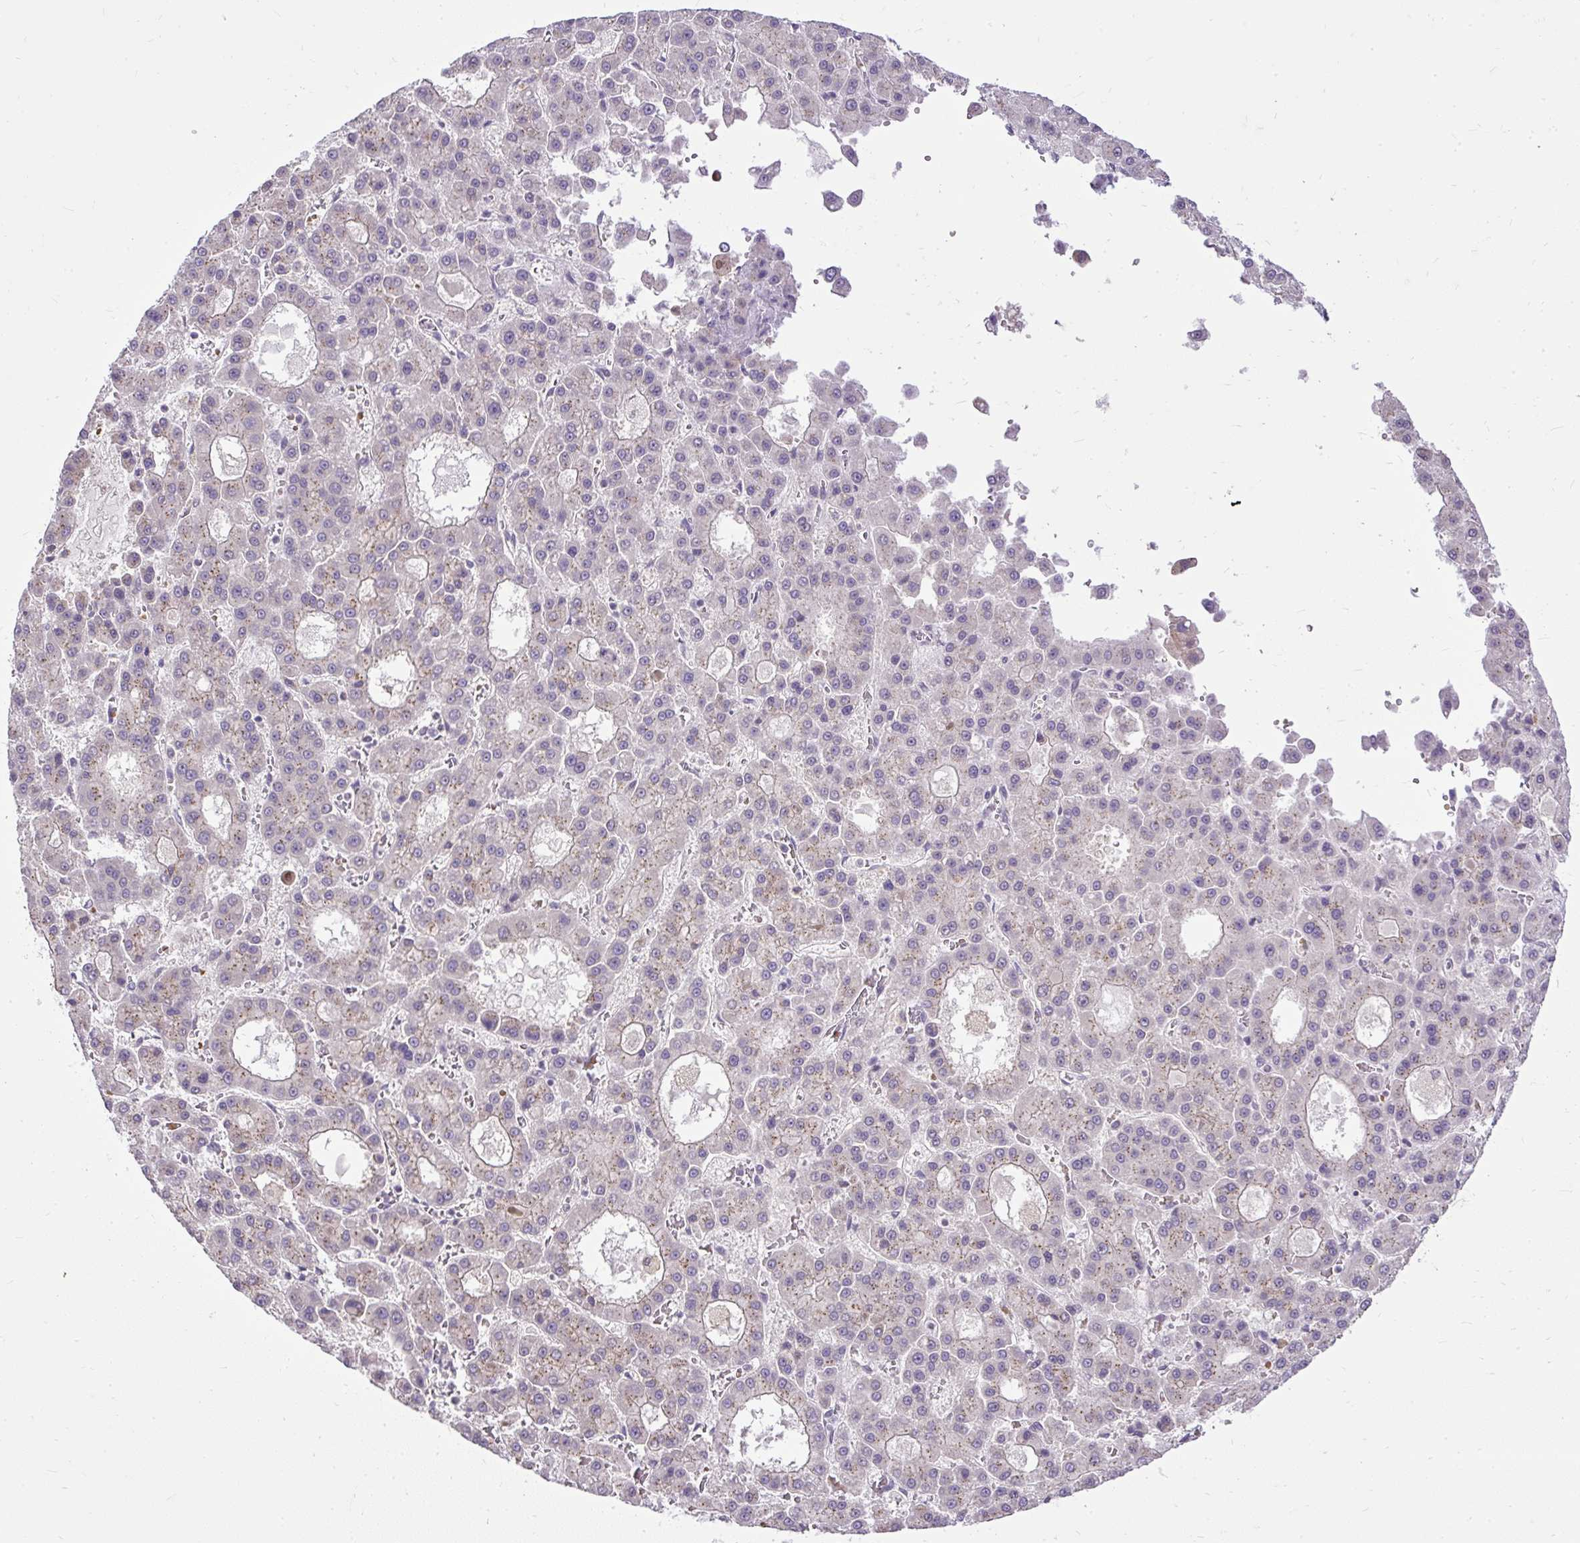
{"staining": {"intensity": "weak", "quantity": "25%-75%", "location": "cytoplasmic/membranous"}, "tissue": "liver cancer", "cell_type": "Tumor cells", "image_type": "cancer", "snomed": [{"axis": "morphology", "description": "Carcinoma, Hepatocellular, NOS"}, {"axis": "topography", "description": "Liver"}], "caption": "Liver cancer stained with a protein marker demonstrates weak staining in tumor cells.", "gene": "SMC4", "patient": {"sex": "male", "age": 70}}